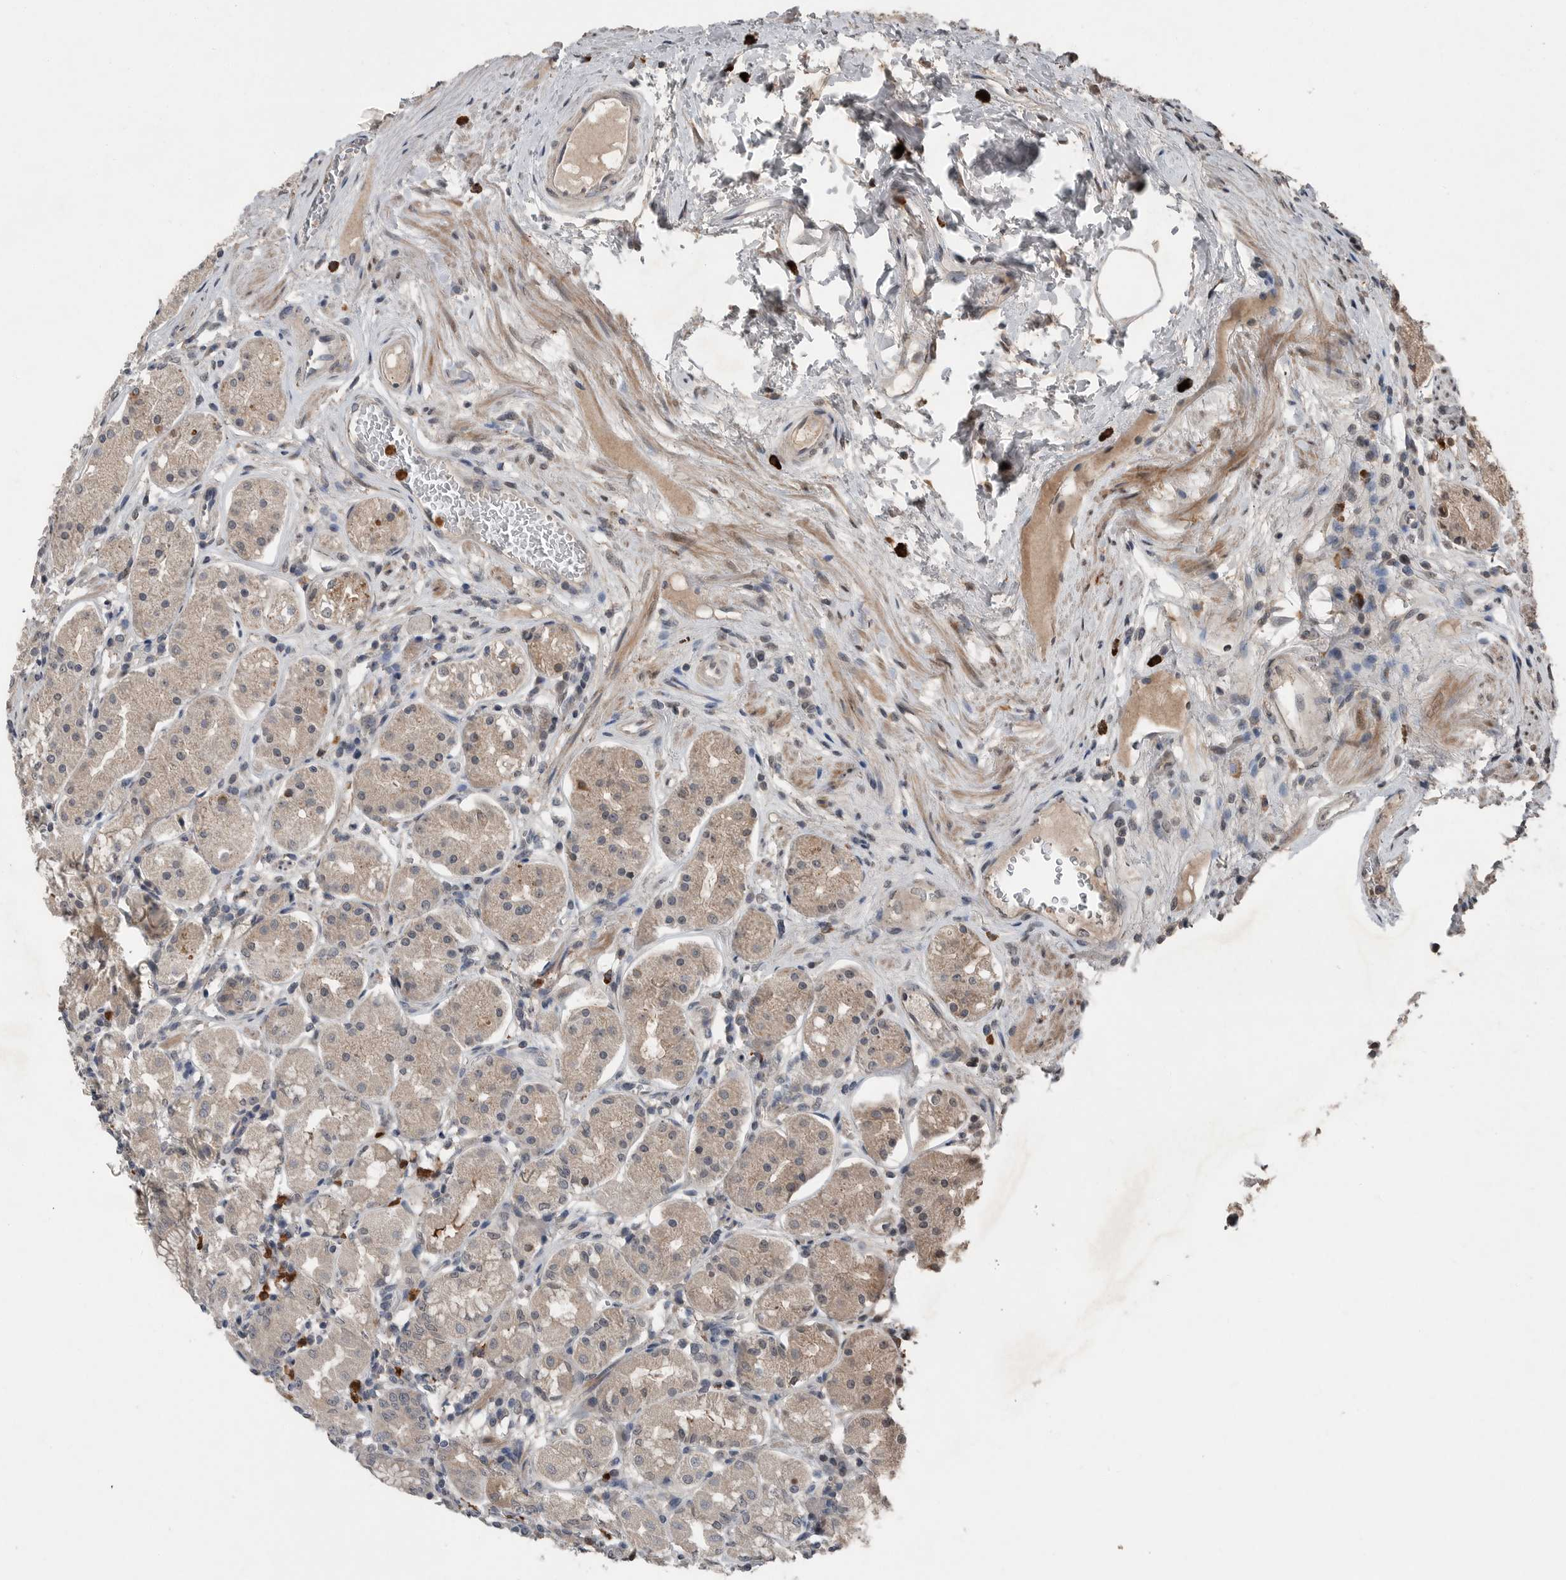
{"staining": {"intensity": "moderate", "quantity": ">75%", "location": "cytoplasmic/membranous"}, "tissue": "stomach", "cell_type": "Glandular cells", "image_type": "normal", "snomed": [{"axis": "morphology", "description": "Normal tissue, NOS"}, {"axis": "topography", "description": "Stomach"}, {"axis": "topography", "description": "Stomach, lower"}], "caption": "Normal stomach was stained to show a protein in brown. There is medium levels of moderate cytoplasmic/membranous positivity in approximately >75% of glandular cells. (brown staining indicates protein expression, while blue staining denotes nuclei).", "gene": "SCP2", "patient": {"sex": "female", "age": 56}}